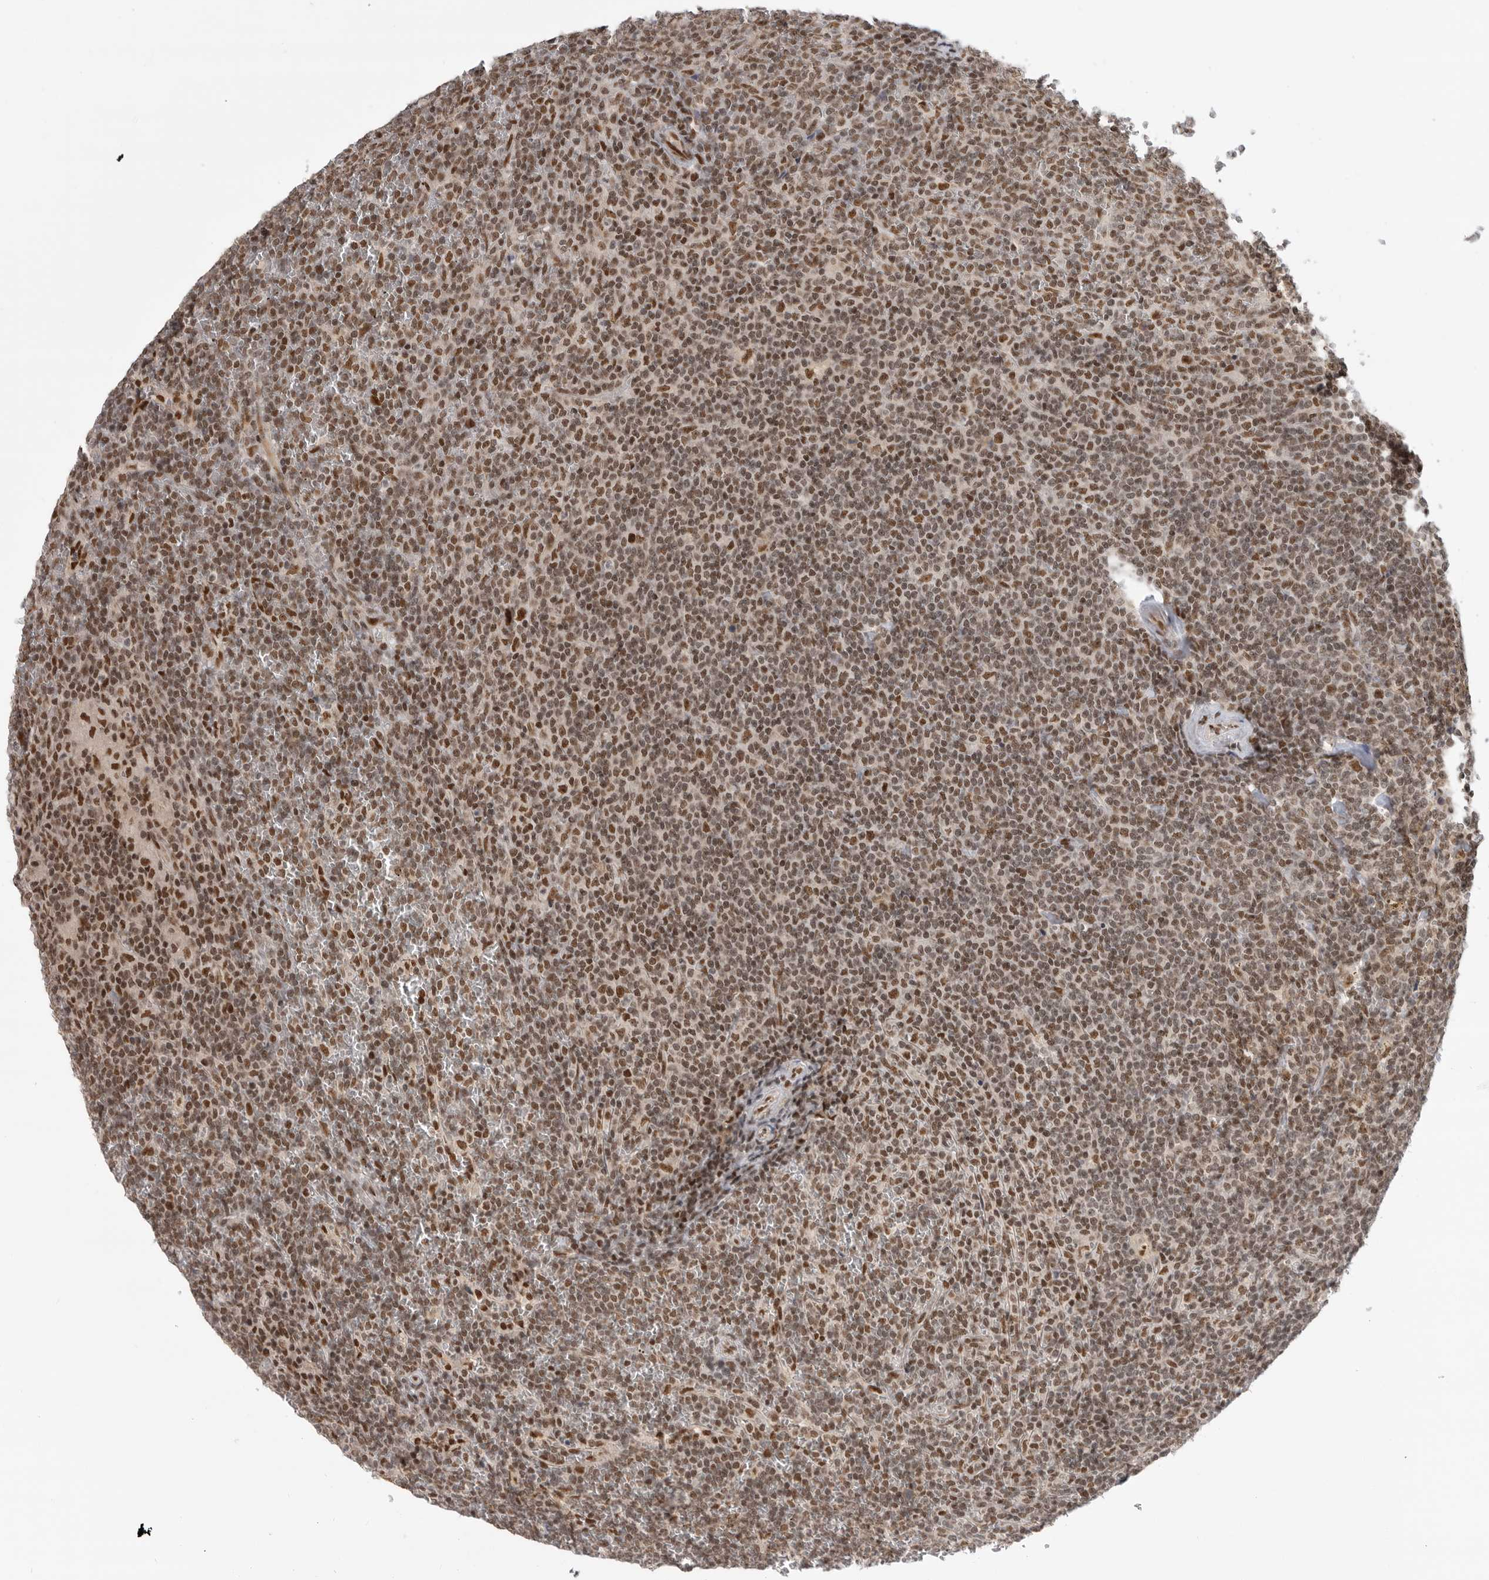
{"staining": {"intensity": "moderate", "quantity": ">75%", "location": "nuclear"}, "tissue": "lymphoma", "cell_type": "Tumor cells", "image_type": "cancer", "snomed": [{"axis": "morphology", "description": "Malignant lymphoma, non-Hodgkin's type, Low grade"}, {"axis": "topography", "description": "Spleen"}], "caption": "About >75% of tumor cells in human lymphoma exhibit moderate nuclear protein expression as visualized by brown immunohistochemical staining.", "gene": "ZNF830", "patient": {"sex": "female", "age": 19}}